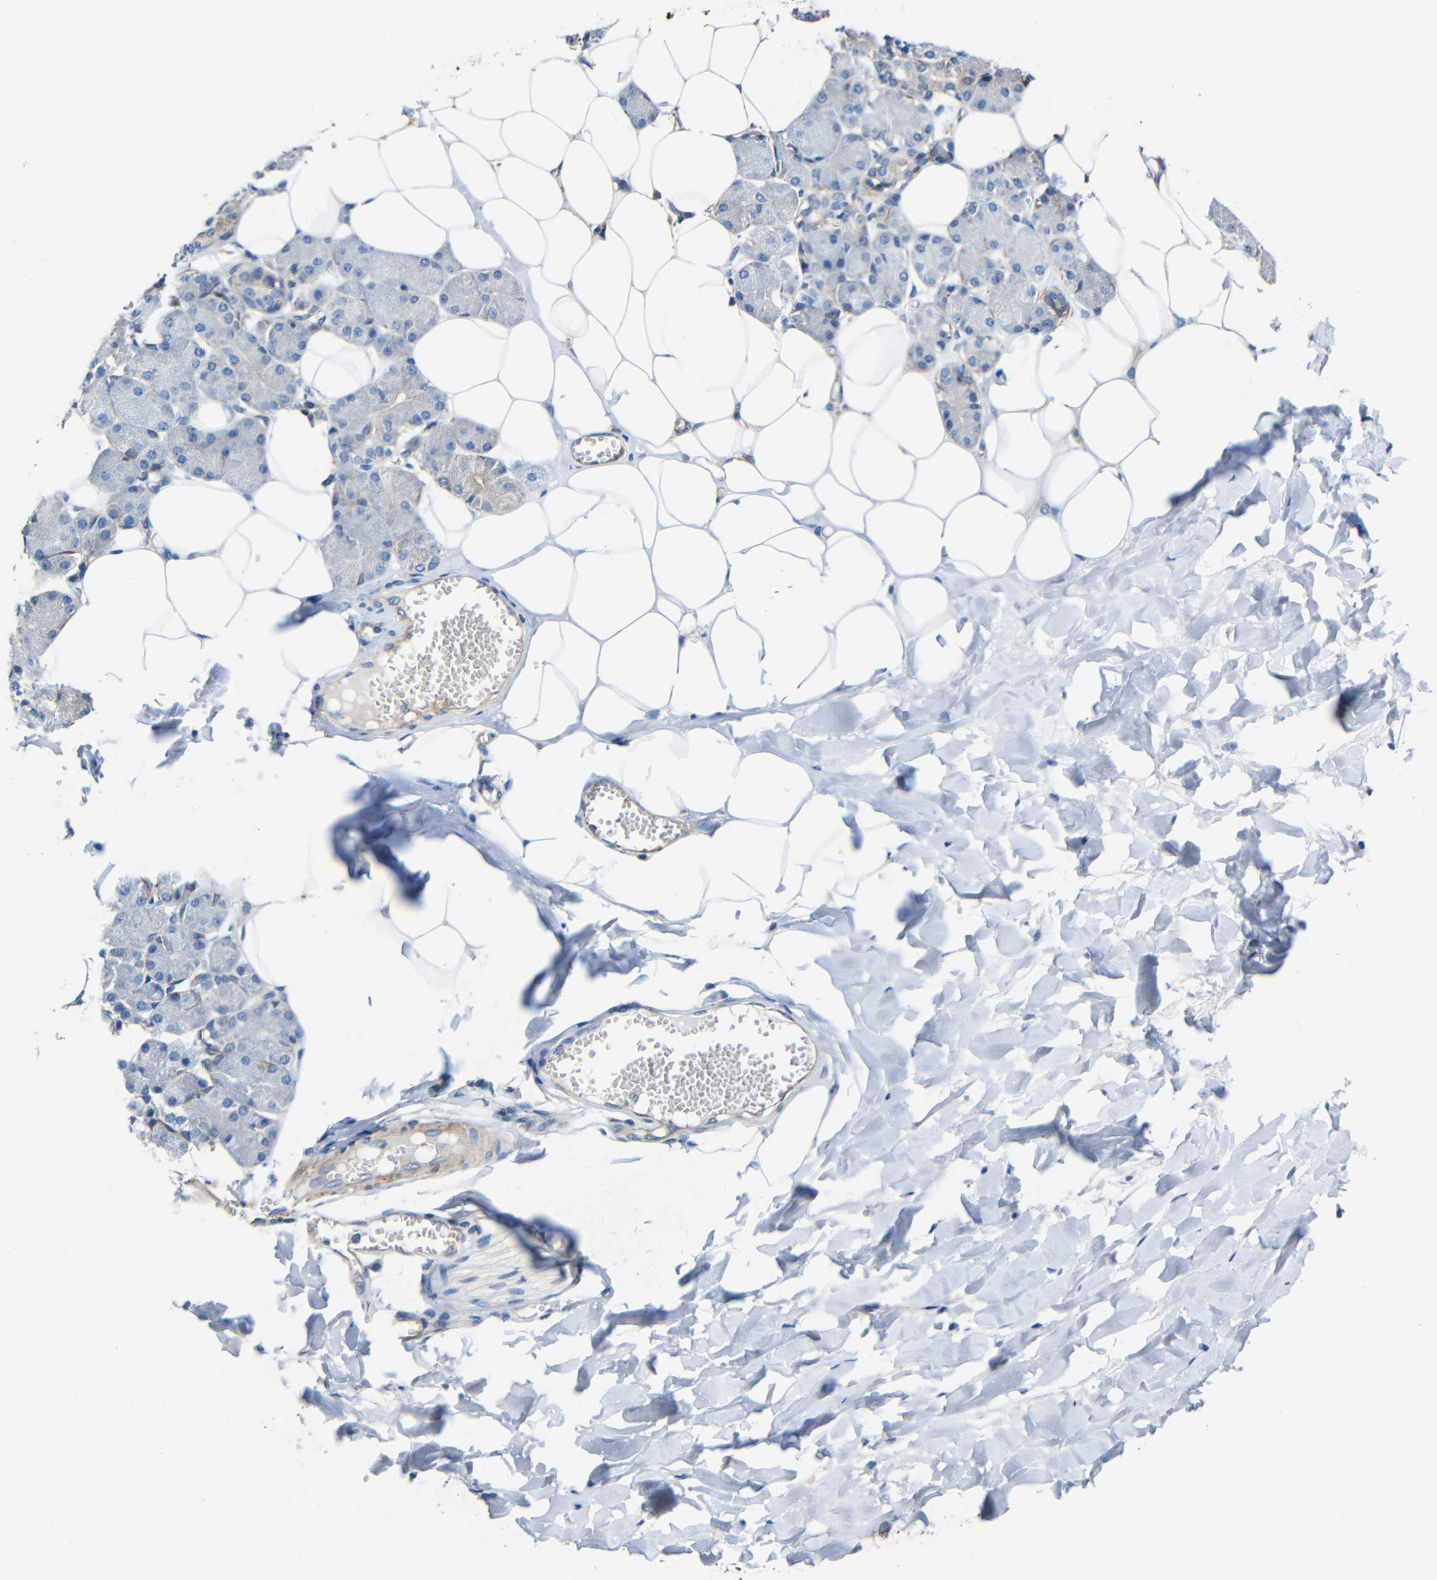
{"staining": {"intensity": "moderate", "quantity": ">75%", "location": "cytoplasmic/membranous"}, "tissue": "salivary gland", "cell_type": "Glandular cells", "image_type": "normal", "snomed": [{"axis": "morphology", "description": "Normal tissue, NOS"}, {"axis": "morphology", "description": "Adenoma, NOS"}, {"axis": "topography", "description": "Salivary gland"}], "caption": "Glandular cells show medium levels of moderate cytoplasmic/membranous positivity in approximately >75% of cells in benign human salivary gland. The staining is performed using DAB (3,3'-diaminobenzidine) brown chromogen to label protein expression. The nuclei are counter-stained blue using hematoxylin.", "gene": "RHOT2", "patient": {"sex": "female", "age": 32}}